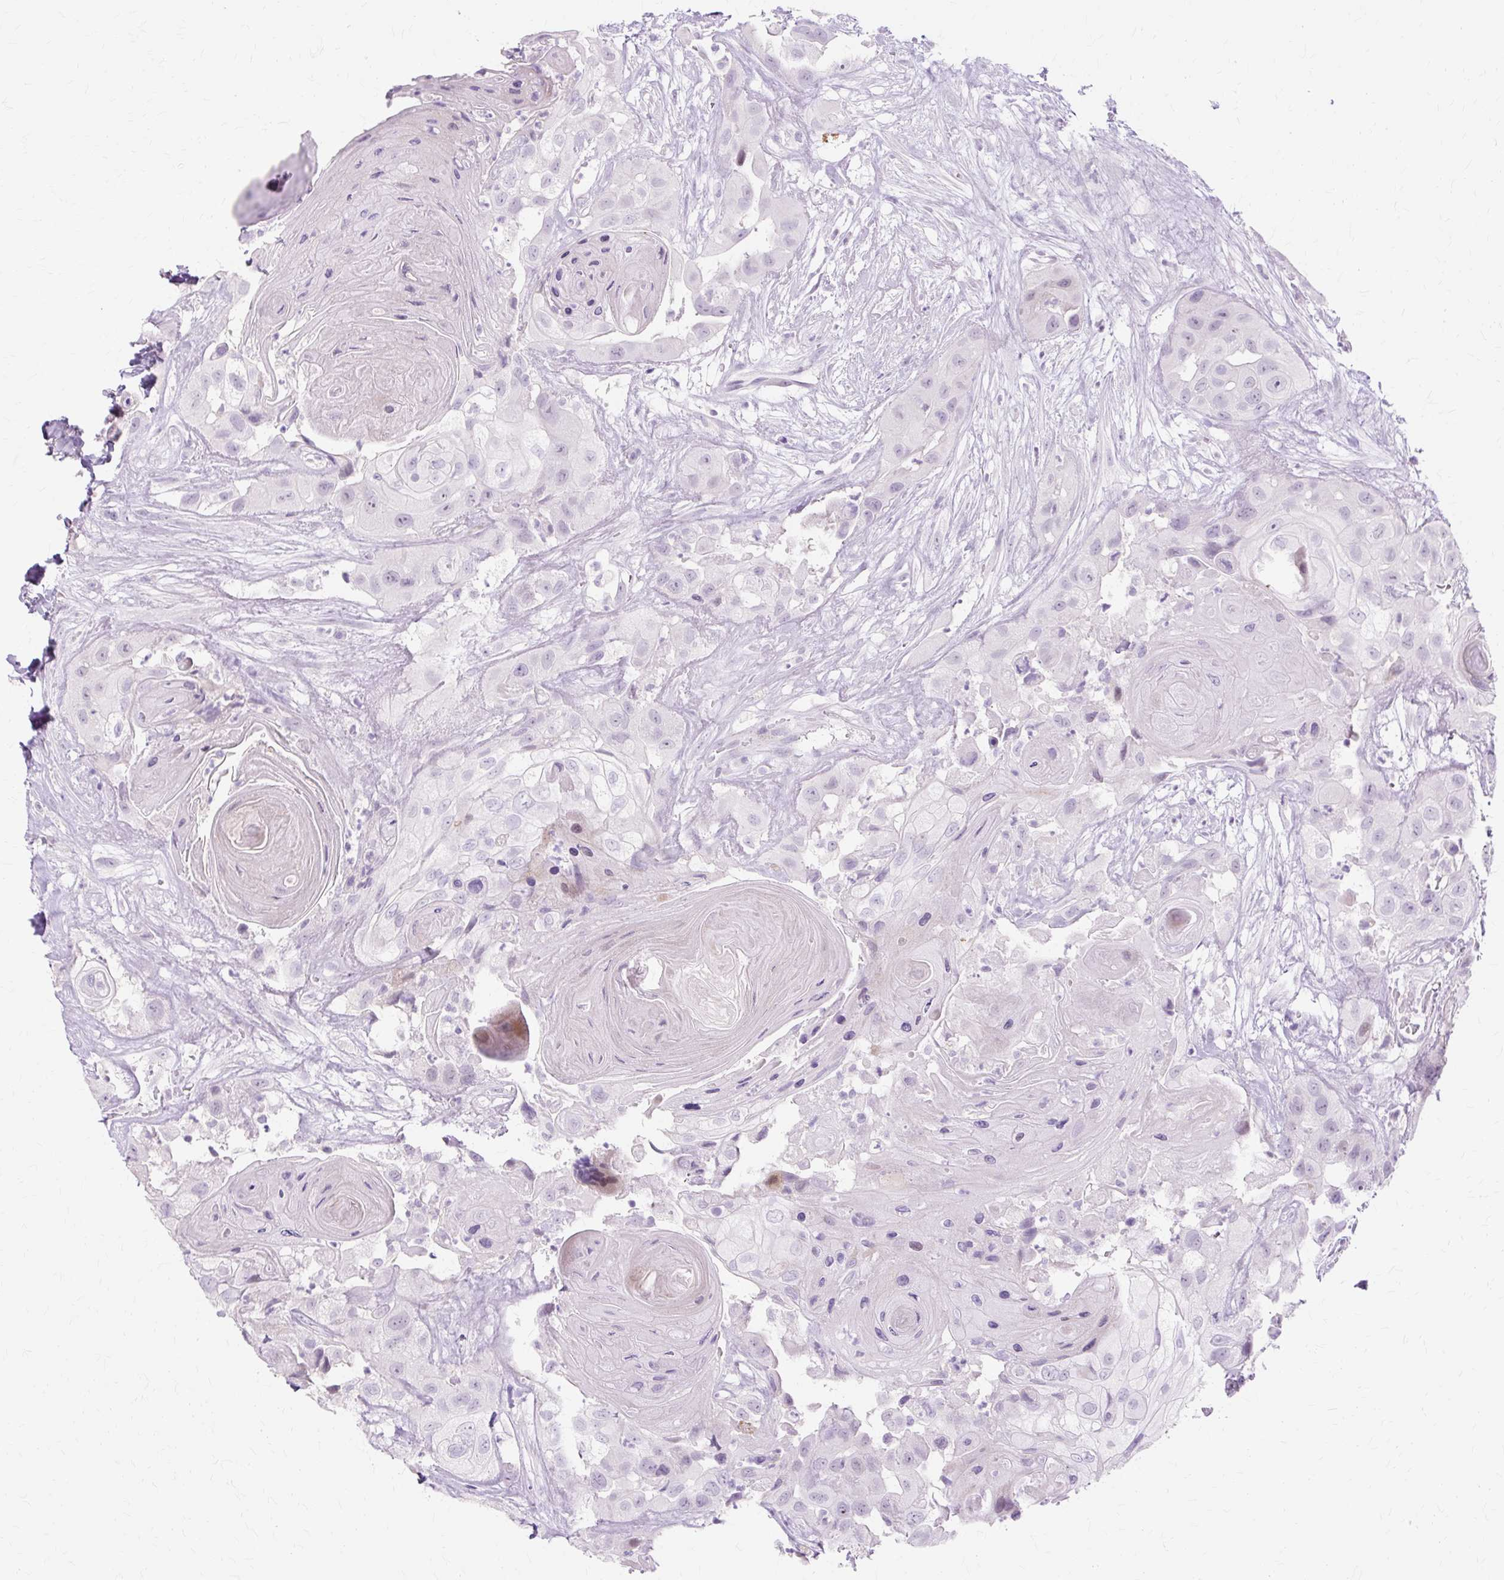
{"staining": {"intensity": "negative", "quantity": "none", "location": "none"}, "tissue": "head and neck cancer", "cell_type": "Tumor cells", "image_type": "cancer", "snomed": [{"axis": "morphology", "description": "Squamous cell carcinoma, NOS"}, {"axis": "topography", "description": "Head-Neck"}], "caption": "Immunohistochemistry (IHC) histopathology image of neoplastic tissue: head and neck cancer (squamous cell carcinoma) stained with DAB (3,3'-diaminobenzidine) shows no significant protein positivity in tumor cells.", "gene": "IRX2", "patient": {"sex": "male", "age": 83}}